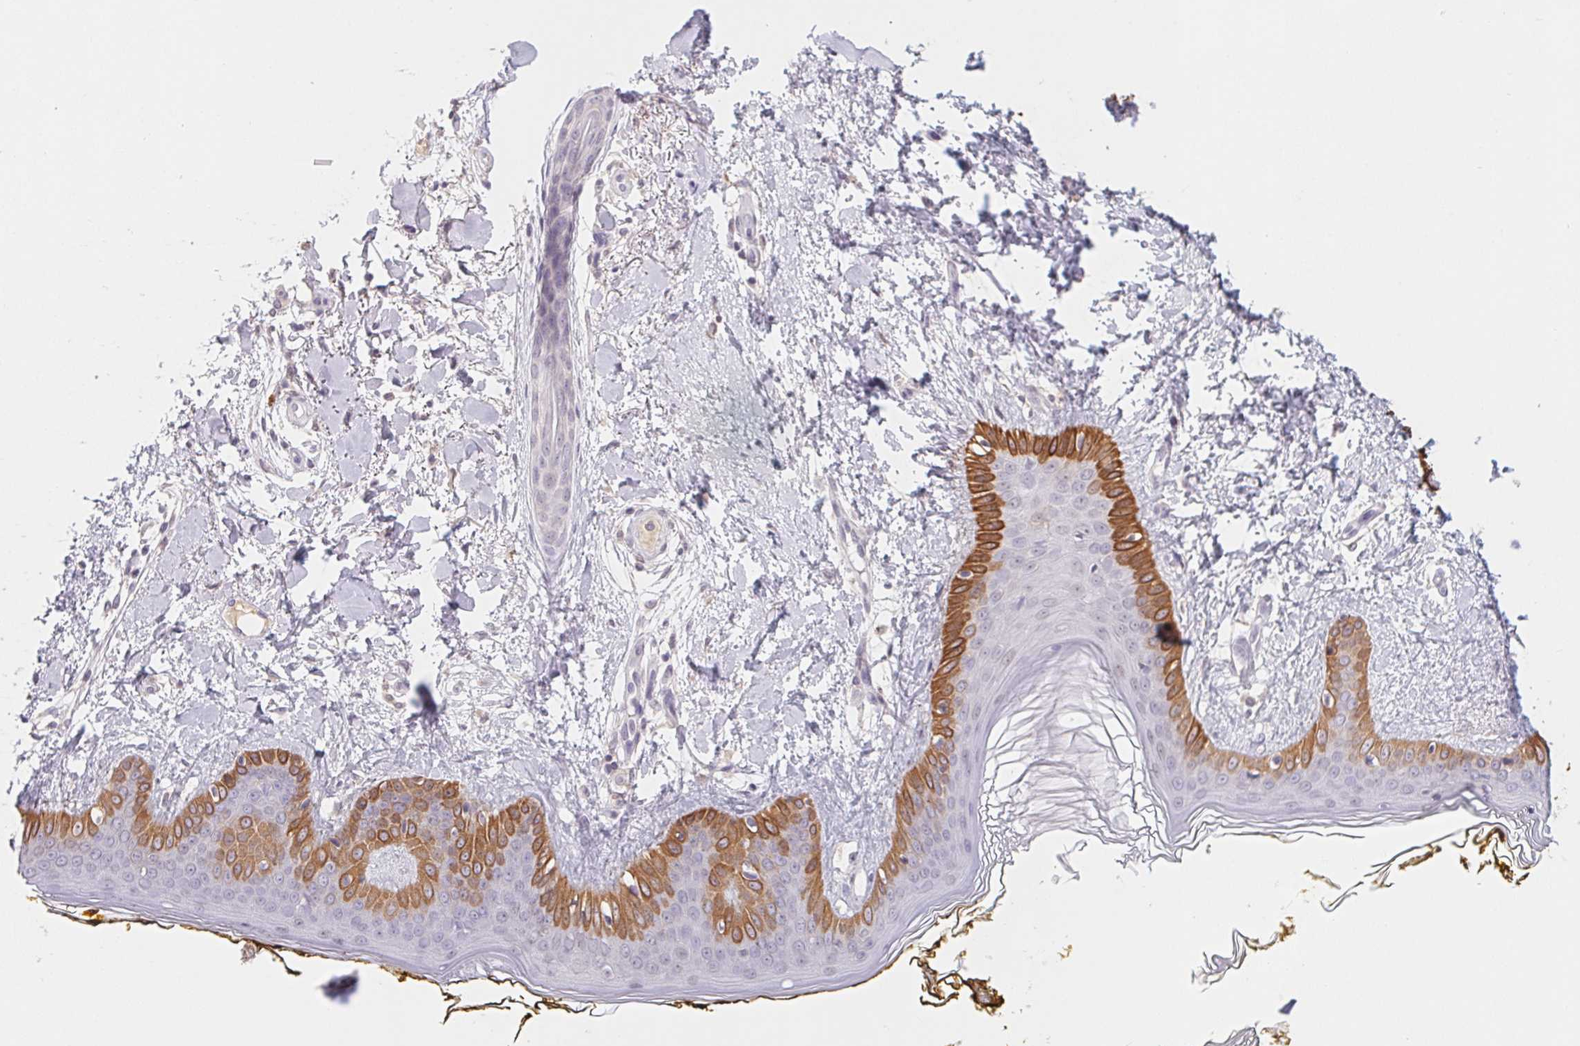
{"staining": {"intensity": "negative", "quantity": "none", "location": "none"}, "tissue": "skin", "cell_type": "Fibroblasts", "image_type": "normal", "snomed": [{"axis": "morphology", "description": "Normal tissue, NOS"}, {"axis": "topography", "description": "Skin"}], "caption": "Immunohistochemistry image of normal human skin stained for a protein (brown), which displays no expression in fibroblasts. (DAB (3,3'-diaminobenzidine) immunohistochemistry visualized using brightfield microscopy, high magnification).", "gene": "PNMA8B", "patient": {"sex": "female", "age": 34}}